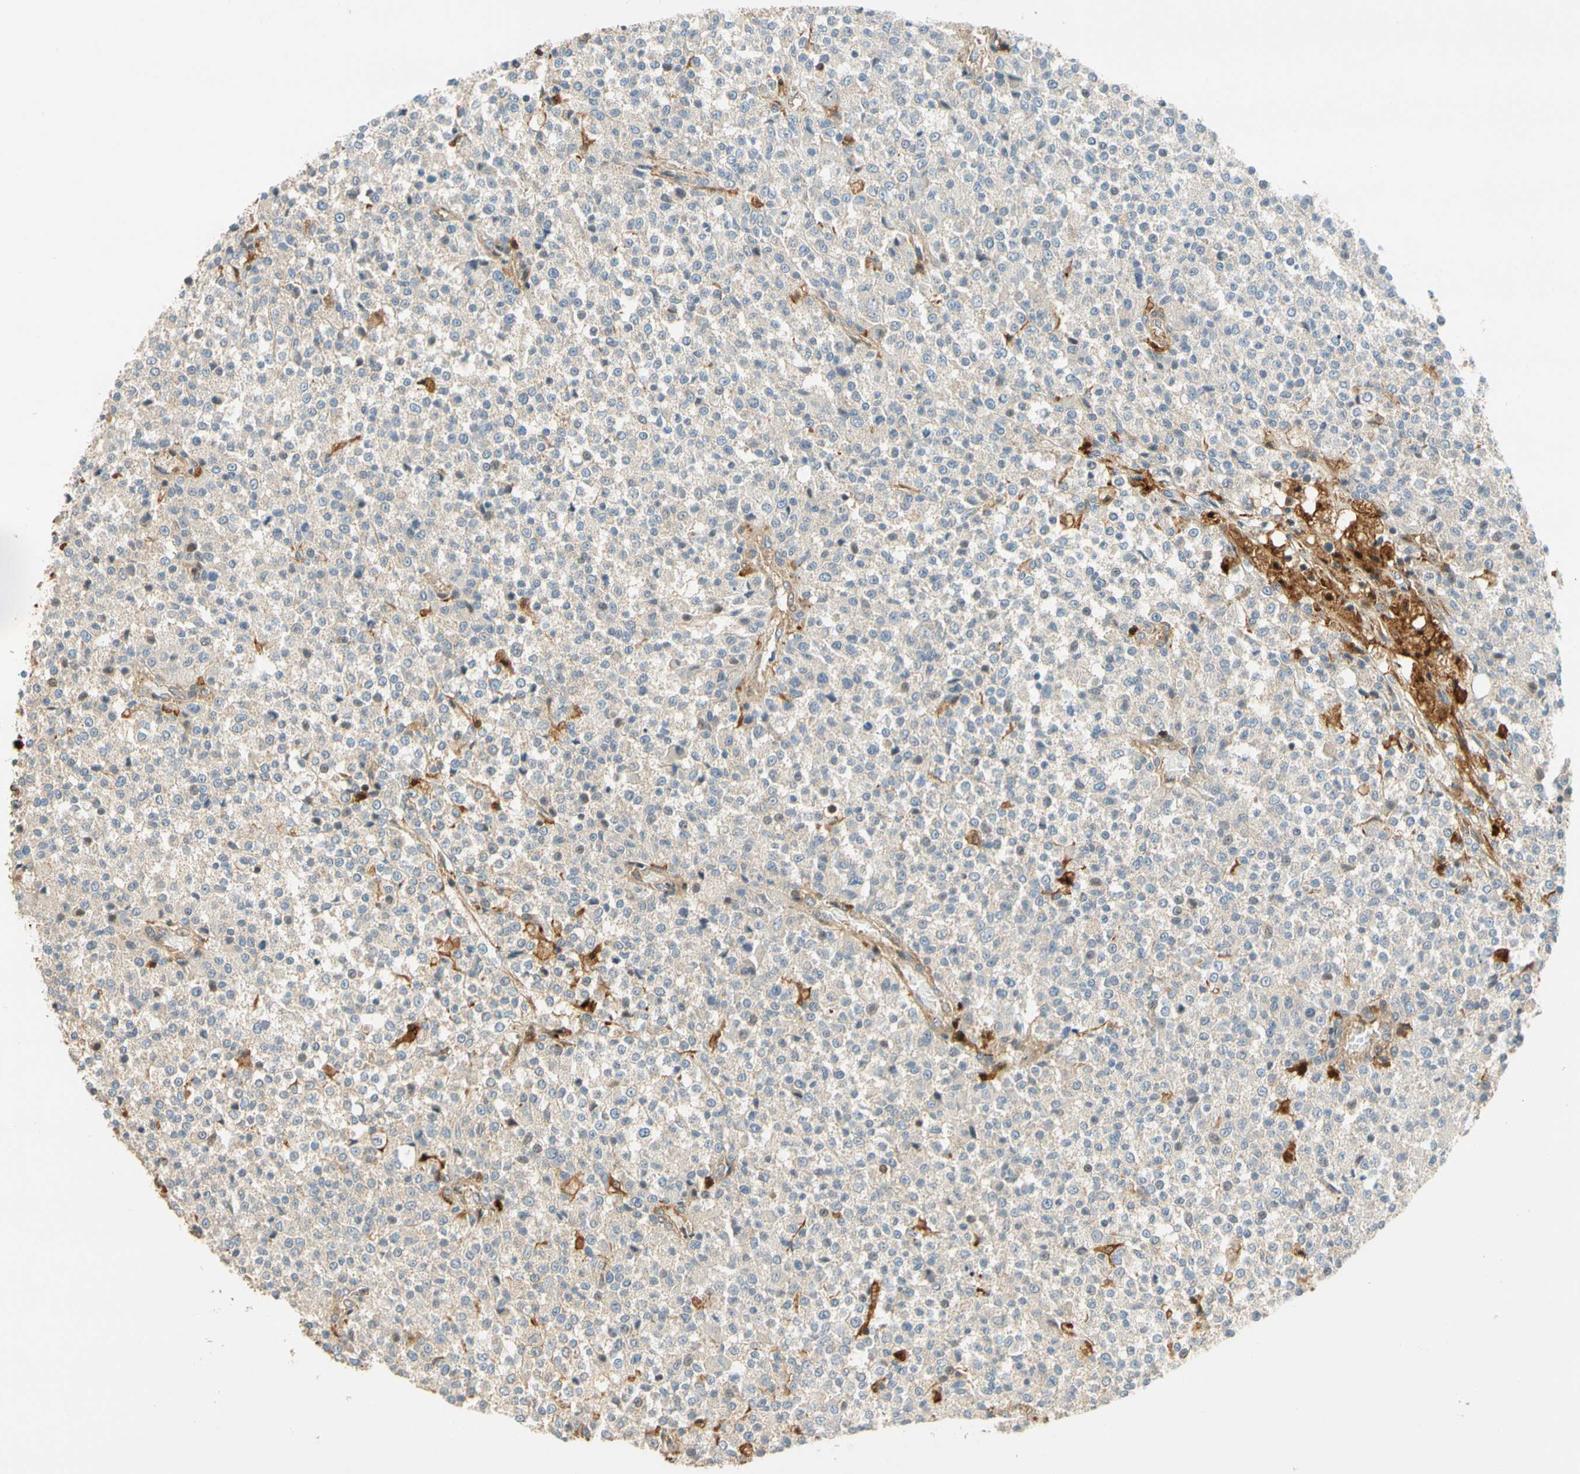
{"staining": {"intensity": "weak", "quantity": "<25%", "location": "cytoplasmic/membranous"}, "tissue": "testis cancer", "cell_type": "Tumor cells", "image_type": "cancer", "snomed": [{"axis": "morphology", "description": "Seminoma, NOS"}, {"axis": "topography", "description": "Testis"}], "caption": "DAB (3,3'-diaminobenzidine) immunohistochemical staining of human testis cancer (seminoma) shows no significant expression in tumor cells.", "gene": "PARP14", "patient": {"sex": "male", "age": 59}}